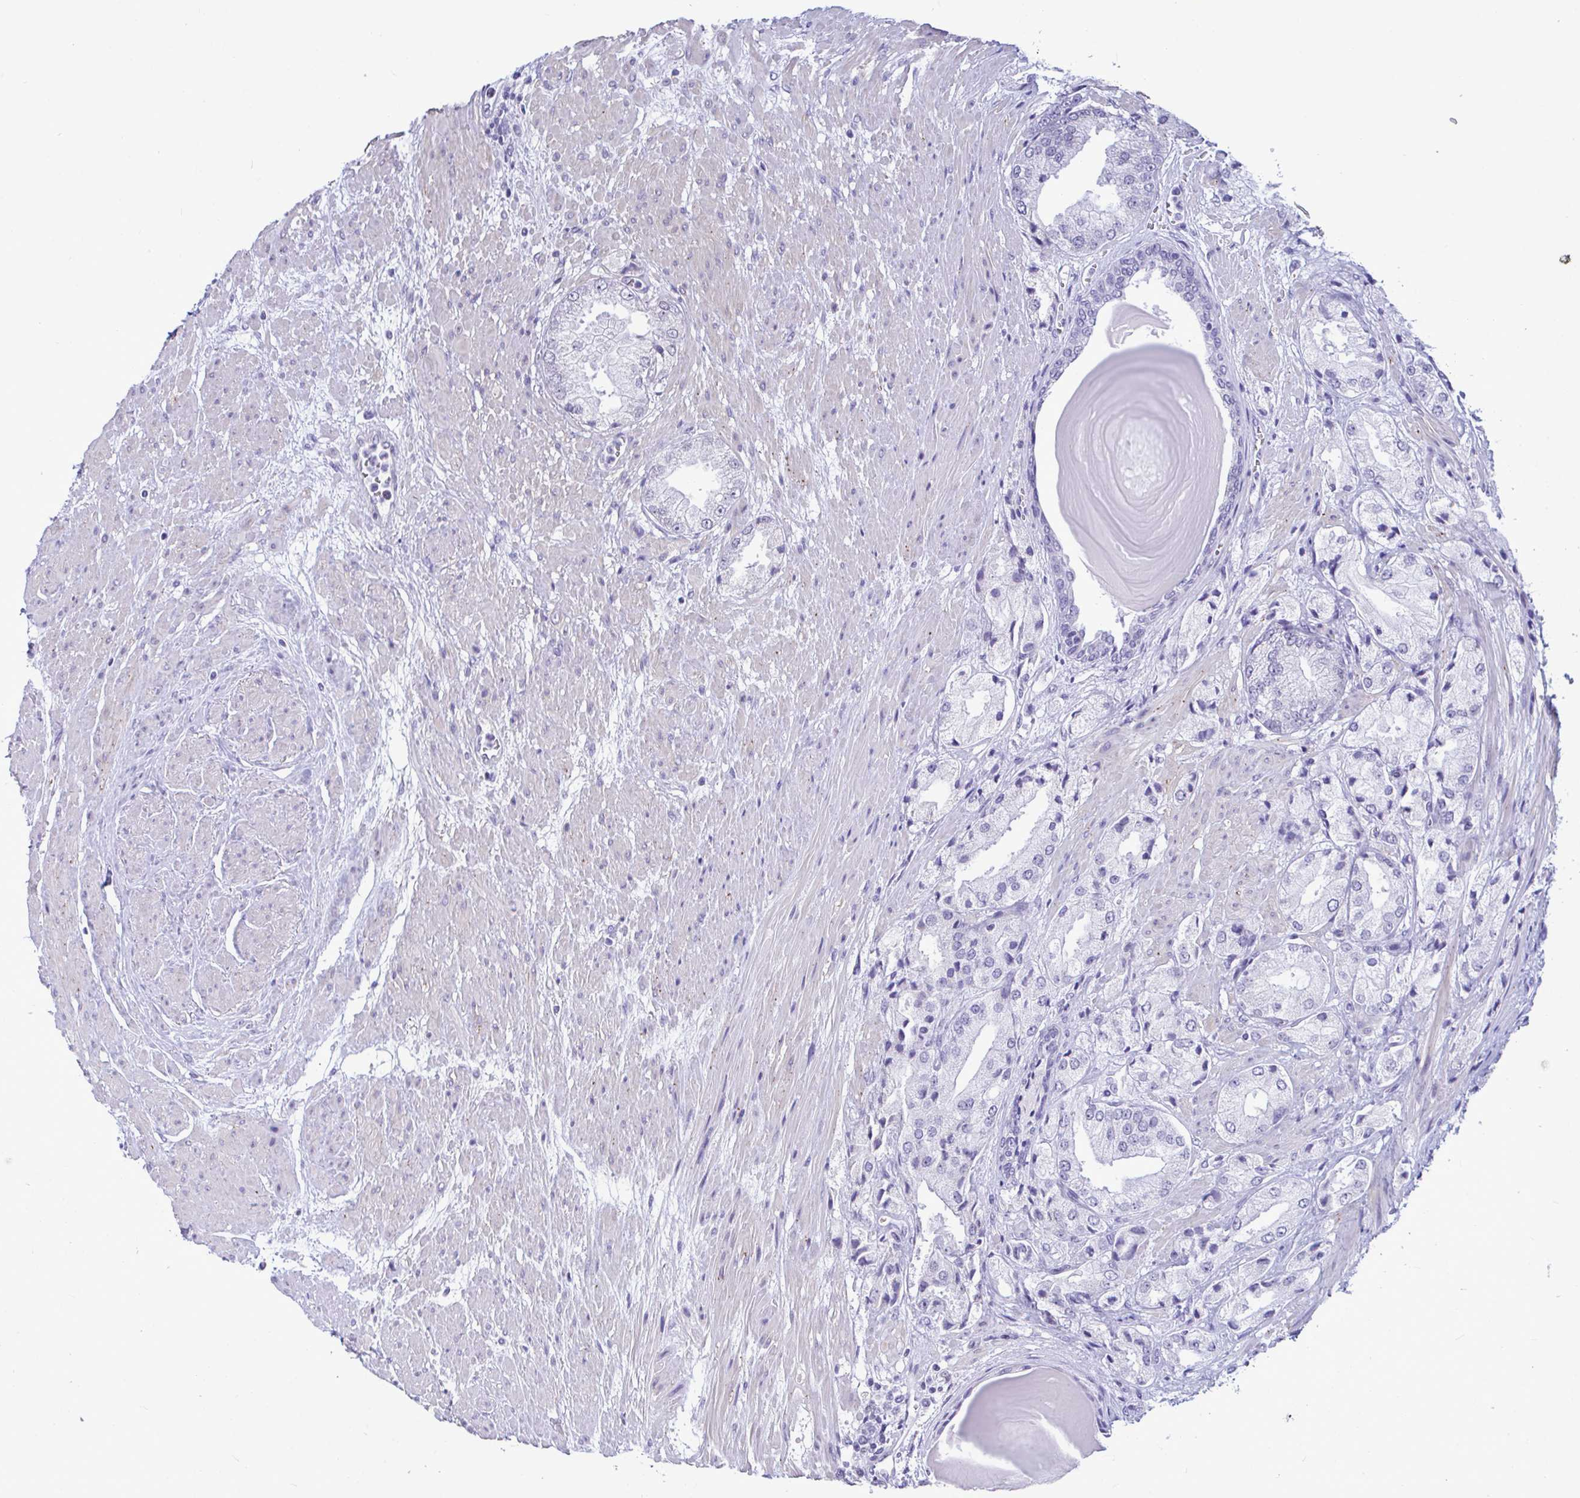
{"staining": {"intensity": "negative", "quantity": "none", "location": "none"}, "tissue": "prostate cancer", "cell_type": "Tumor cells", "image_type": "cancer", "snomed": [{"axis": "morphology", "description": "Adenocarcinoma, High grade"}, {"axis": "topography", "description": "Prostate"}], "caption": "IHC of human prostate adenocarcinoma (high-grade) reveals no staining in tumor cells.", "gene": "SLC25A51", "patient": {"sex": "male", "age": 68}}